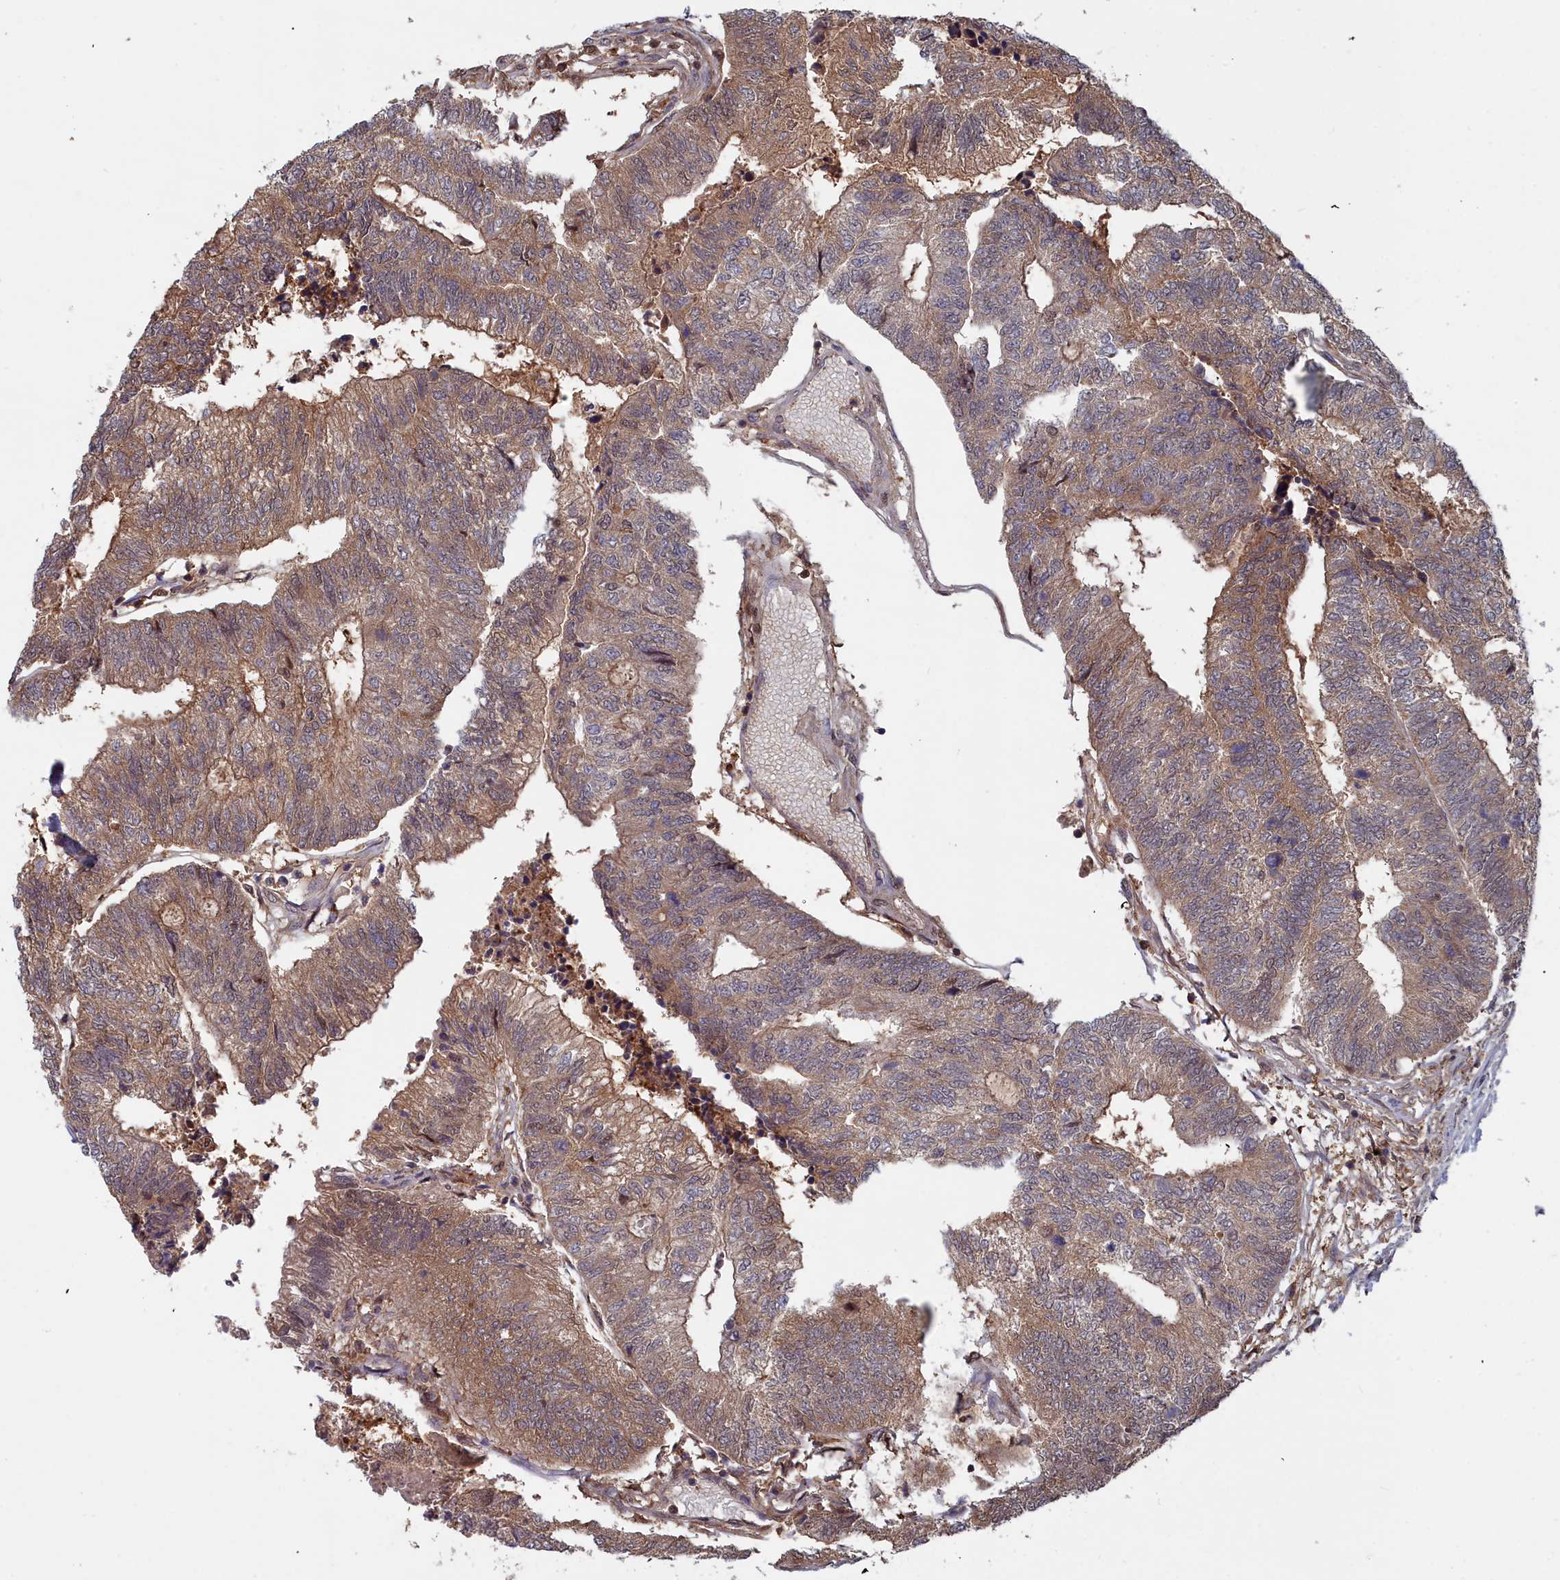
{"staining": {"intensity": "moderate", "quantity": ">75%", "location": "cytoplasmic/membranous"}, "tissue": "colorectal cancer", "cell_type": "Tumor cells", "image_type": "cancer", "snomed": [{"axis": "morphology", "description": "Adenocarcinoma, NOS"}, {"axis": "topography", "description": "Colon"}], "caption": "An image of adenocarcinoma (colorectal) stained for a protein exhibits moderate cytoplasmic/membranous brown staining in tumor cells. Using DAB (brown) and hematoxylin (blue) stains, captured at high magnification using brightfield microscopy.", "gene": "GFRA2", "patient": {"sex": "female", "age": 67}}